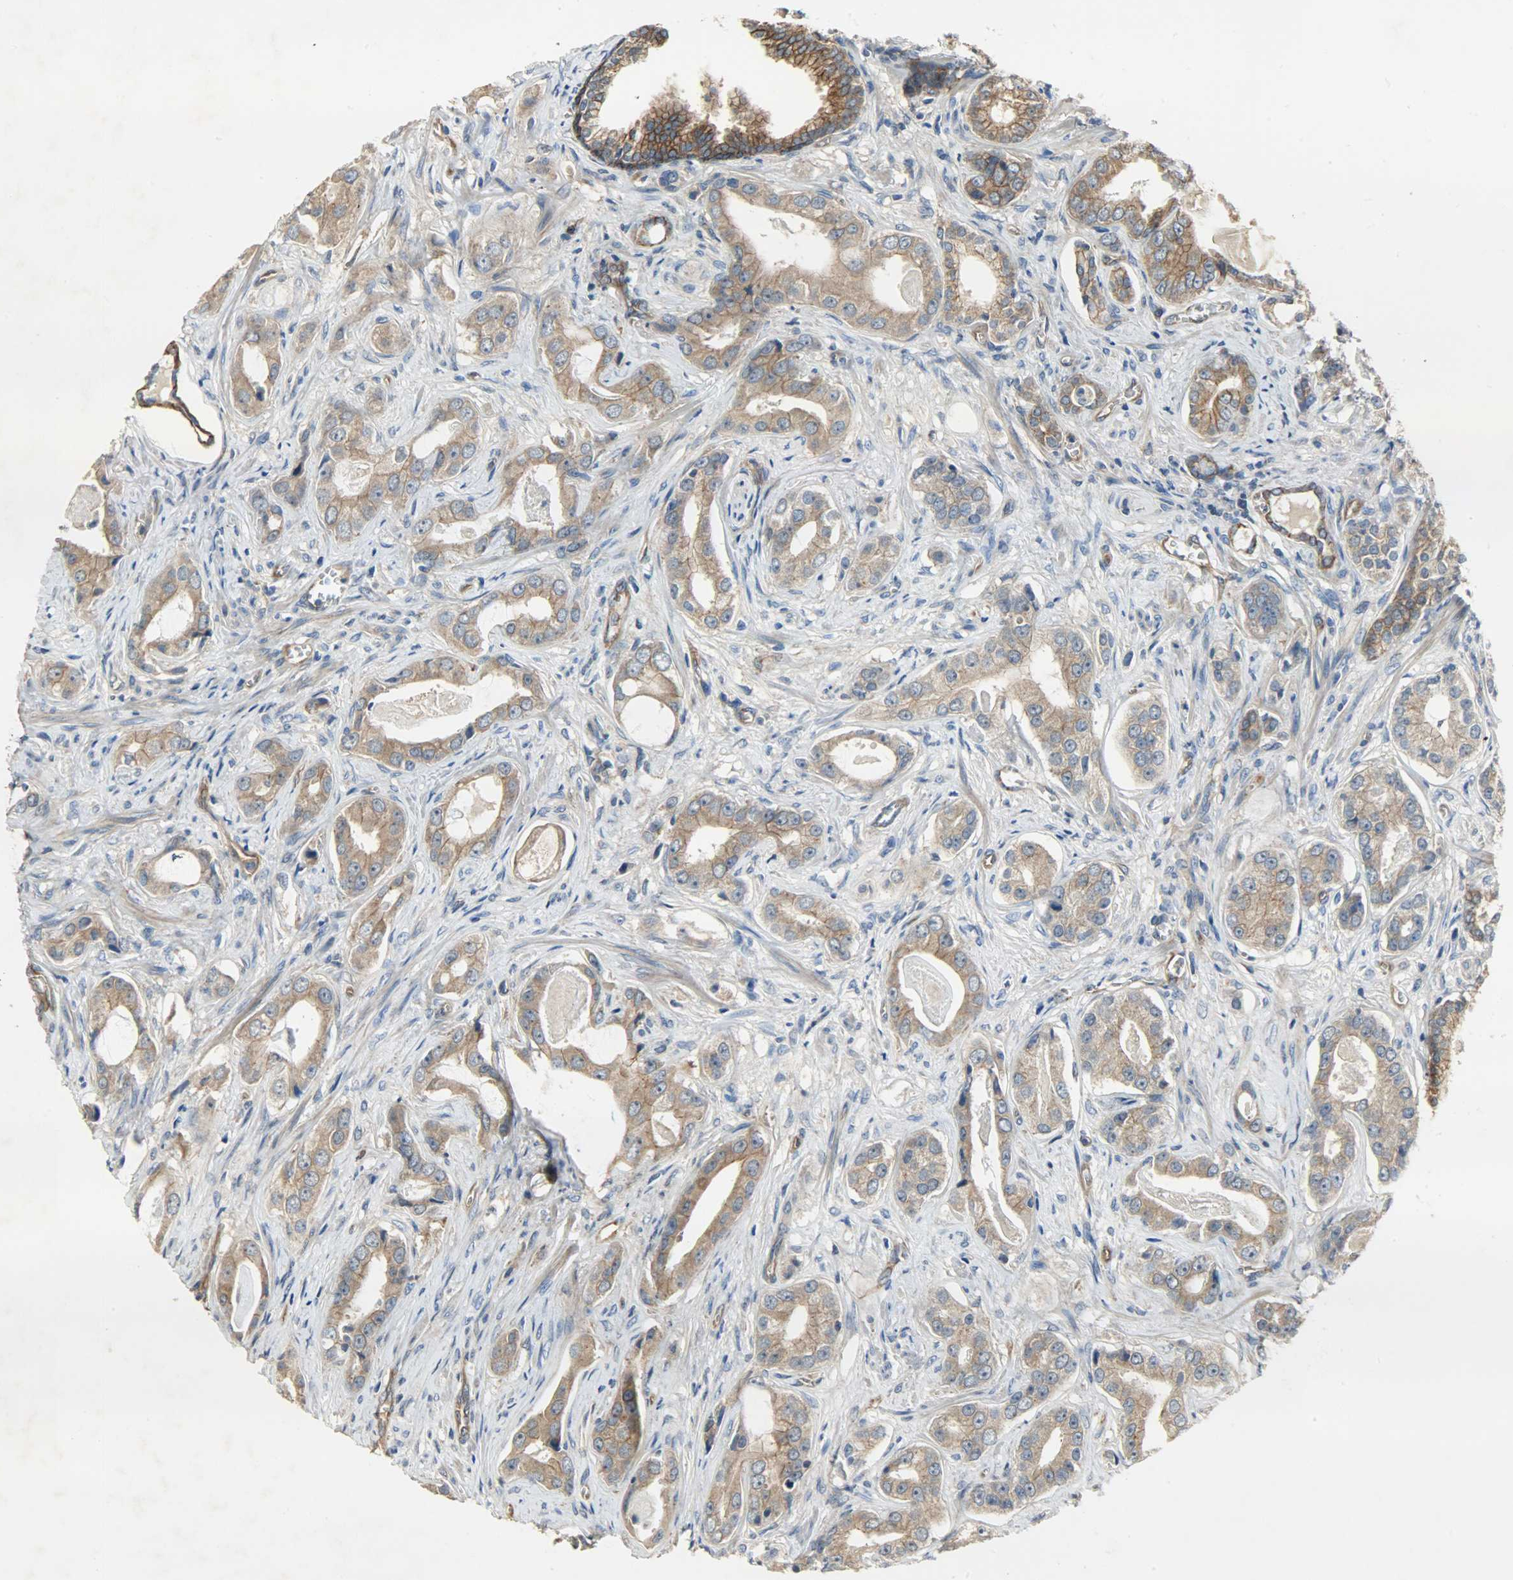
{"staining": {"intensity": "moderate", "quantity": ">75%", "location": "cytoplasmic/membranous"}, "tissue": "prostate cancer", "cell_type": "Tumor cells", "image_type": "cancer", "snomed": [{"axis": "morphology", "description": "Adenocarcinoma, Low grade"}, {"axis": "topography", "description": "Prostate"}], "caption": "Prostate cancer stained with a brown dye reveals moderate cytoplasmic/membranous positive expression in approximately >75% of tumor cells.", "gene": "KIAA1217", "patient": {"sex": "male", "age": 59}}